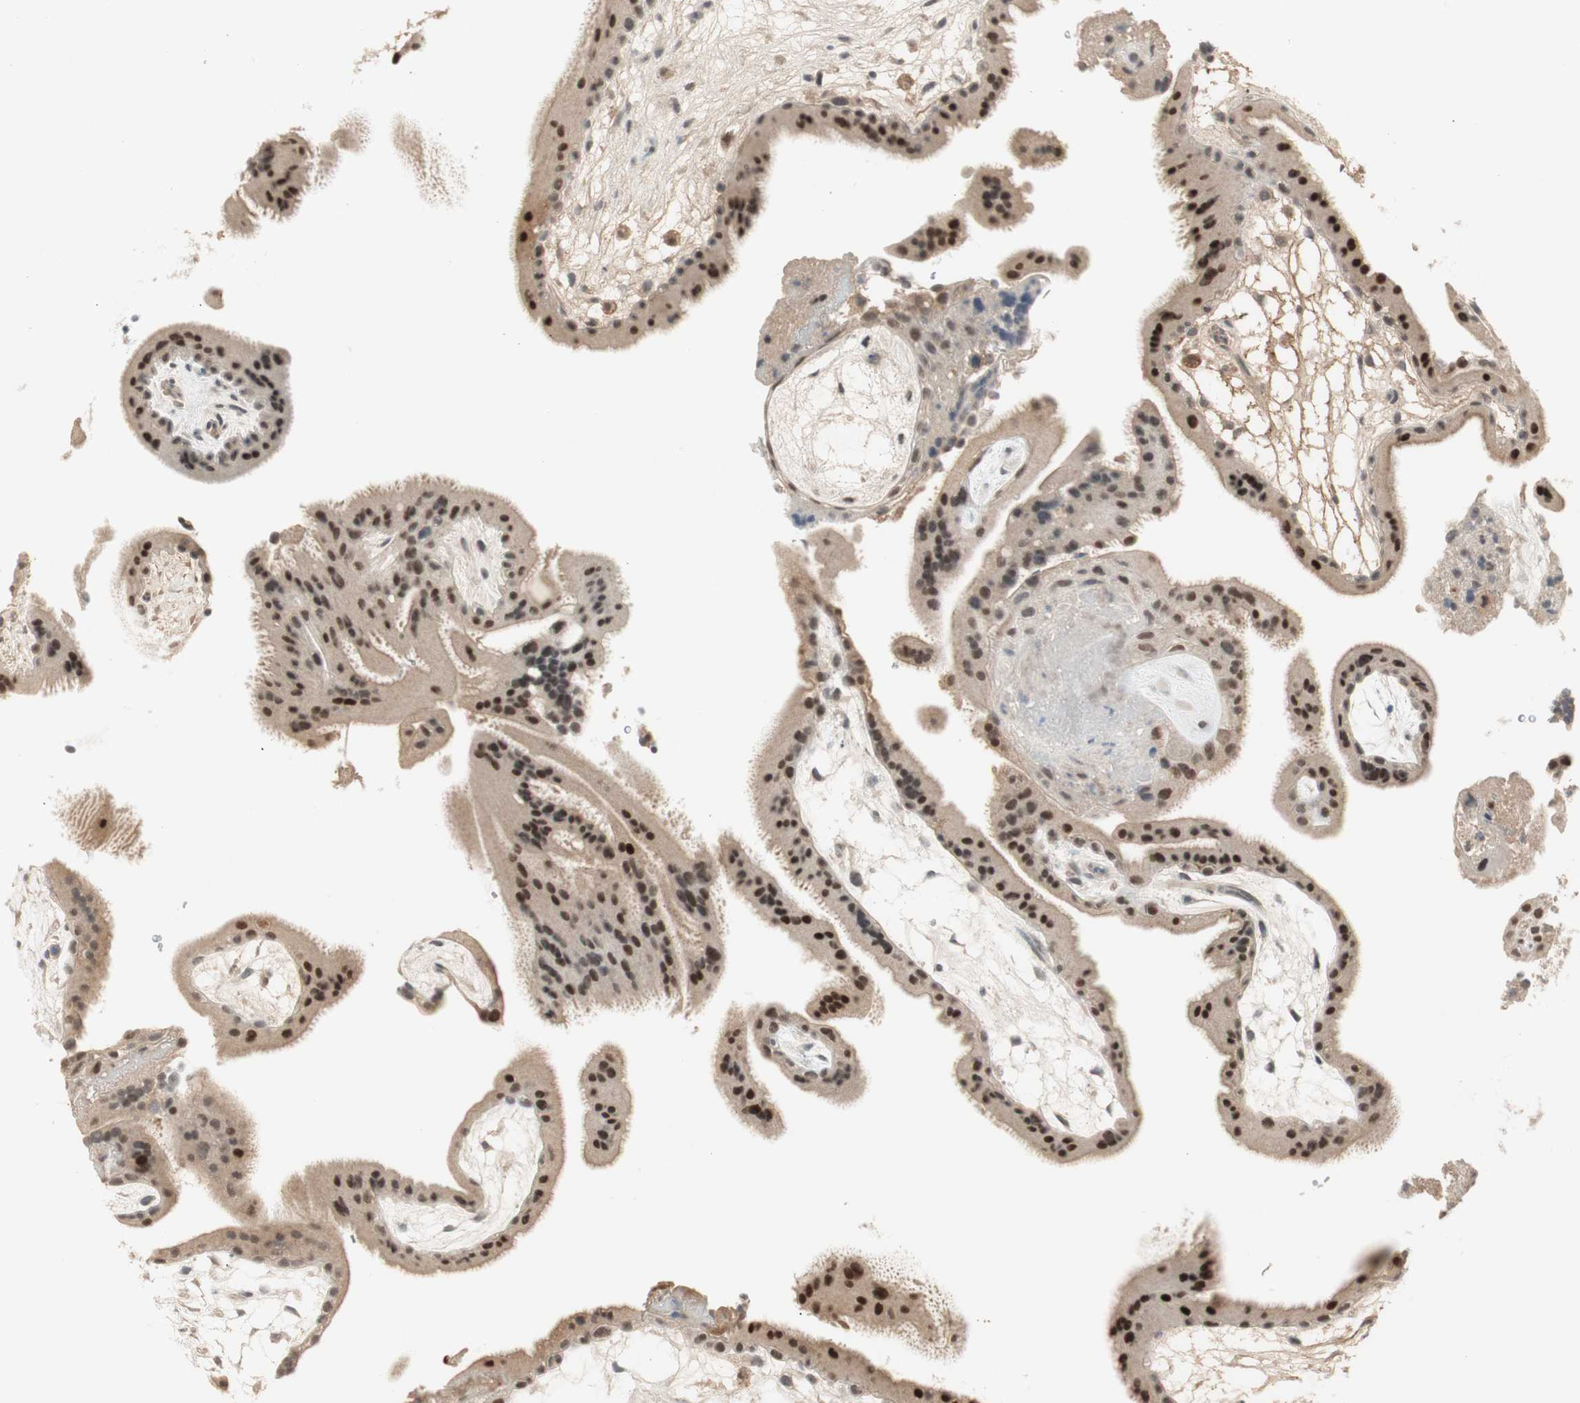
{"staining": {"intensity": "strong", "quantity": ">75%", "location": "nuclear"}, "tissue": "placenta", "cell_type": "Decidual cells", "image_type": "normal", "snomed": [{"axis": "morphology", "description": "Normal tissue, NOS"}, {"axis": "topography", "description": "Placenta"}], "caption": "A brown stain highlights strong nuclear staining of a protein in decidual cells of normal placenta. (DAB = brown stain, brightfield microscopy at high magnification).", "gene": "RNGTT", "patient": {"sex": "female", "age": 19}}